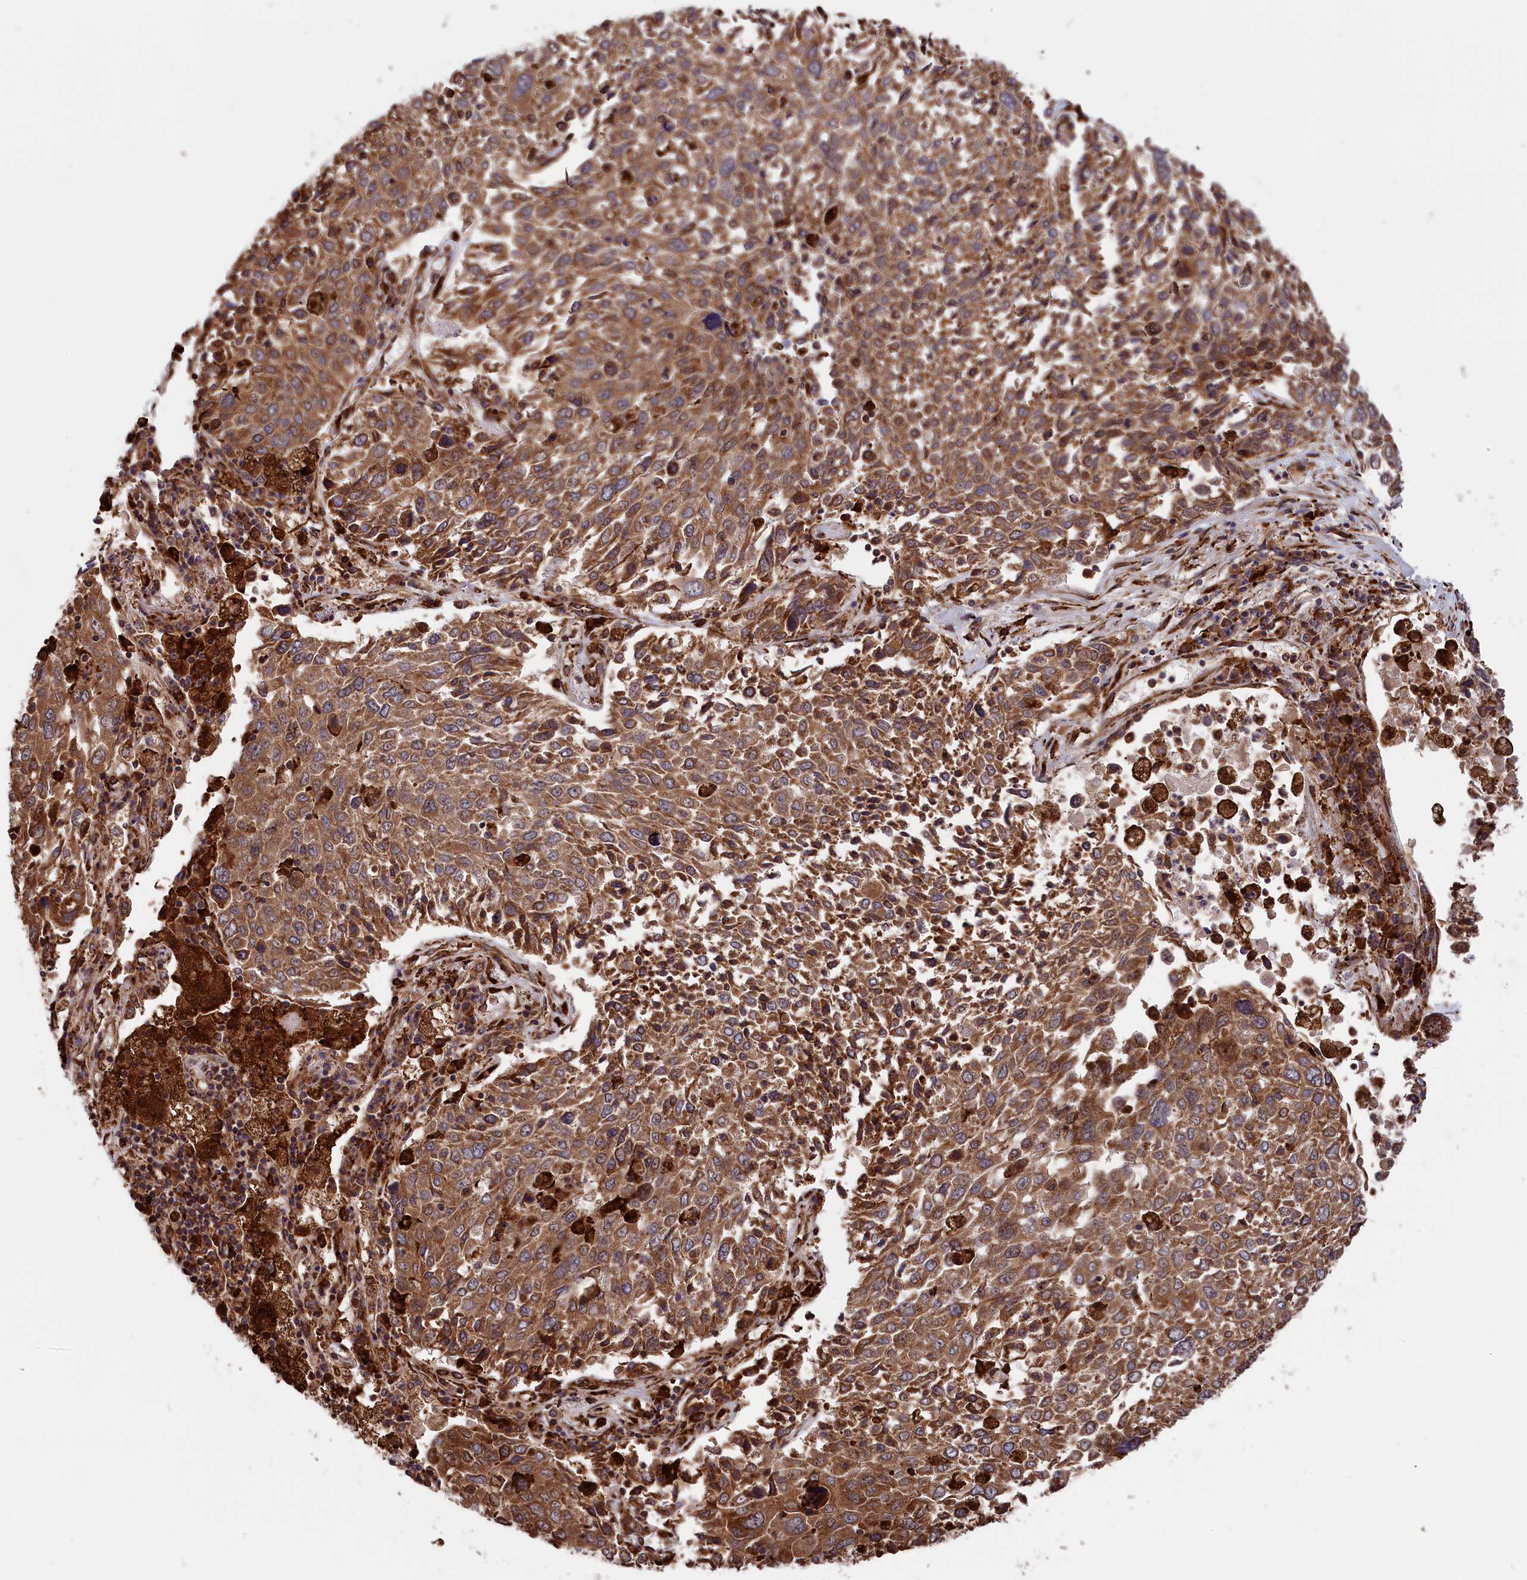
{"staining": {"intensity": "moderate", "quantity": ">75%", "location": "cytoplasmic/membranous"}, "tissue": "lung cancer", "cell_type": "Tumor cells", "image_type": "cancer", "snomed": [{"axis": "morphology", "description": "Squamous cell carcinoma, NOS"}, {"axis": "topography", "description": "Lung"}], "caption": "Tumor cells display medium levels of moderate cytoplasmic/membranous staining in approximately >75% of cells in lung squamous cell carcinoma.", "gene": "PLA2G4C", "patient": {"sex": "male", "age": 65}}